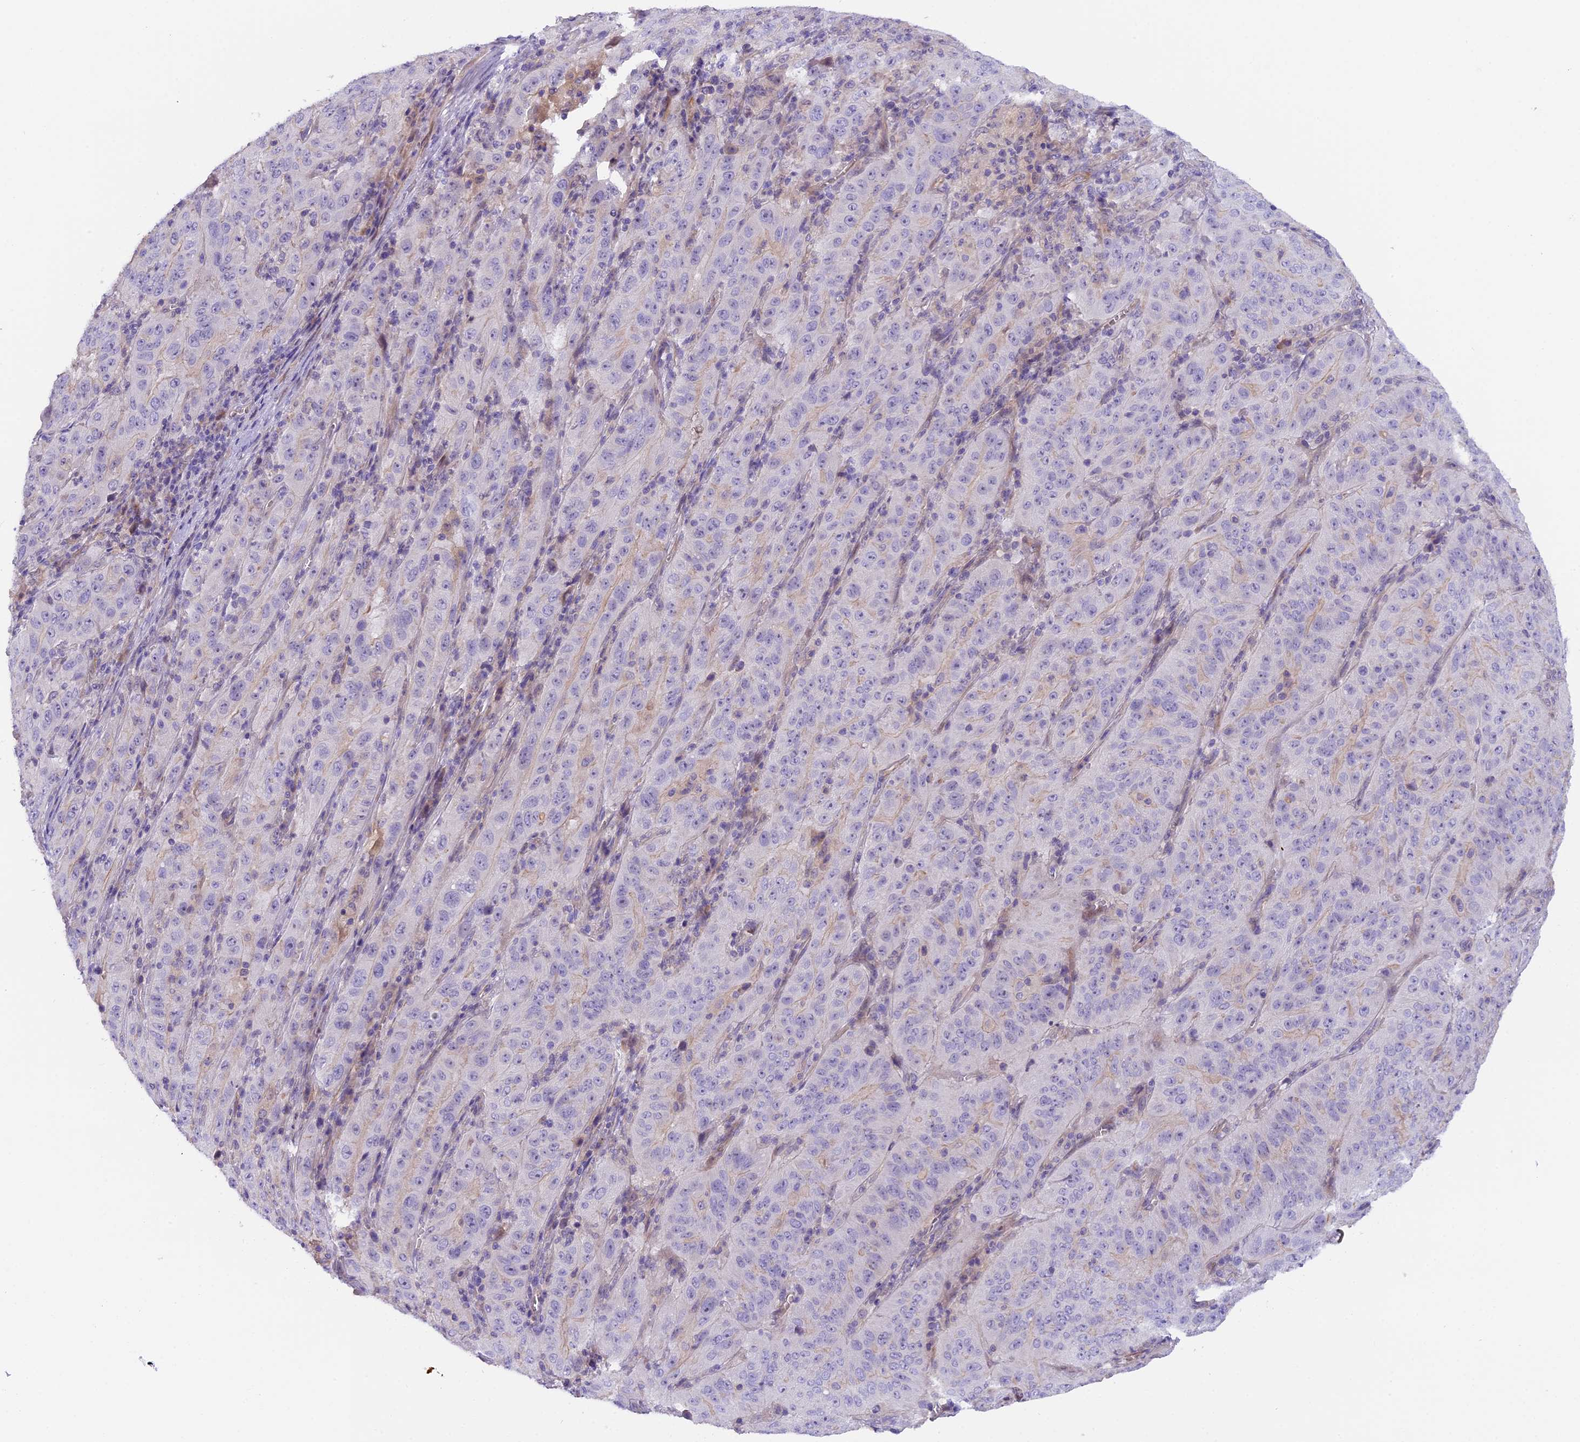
{"staining": {"intensity": "negative", "quantity": "none", "location": "none"}, "tissue": "pancreatic cancer", "cell_type": "Tumor cells", "image_type": "cancer", "snomed": [{"axis": "morphology", "description": "Adenocarcinoma, NOS"}, {"axis": "topography", "description": "Pancreas"}], "caption": "Tumor cells show no significant protein staining in pancreatic adenocarcinoma.", "gene": "CCDC32", "patient": {"sex": "male", "age": 63}}